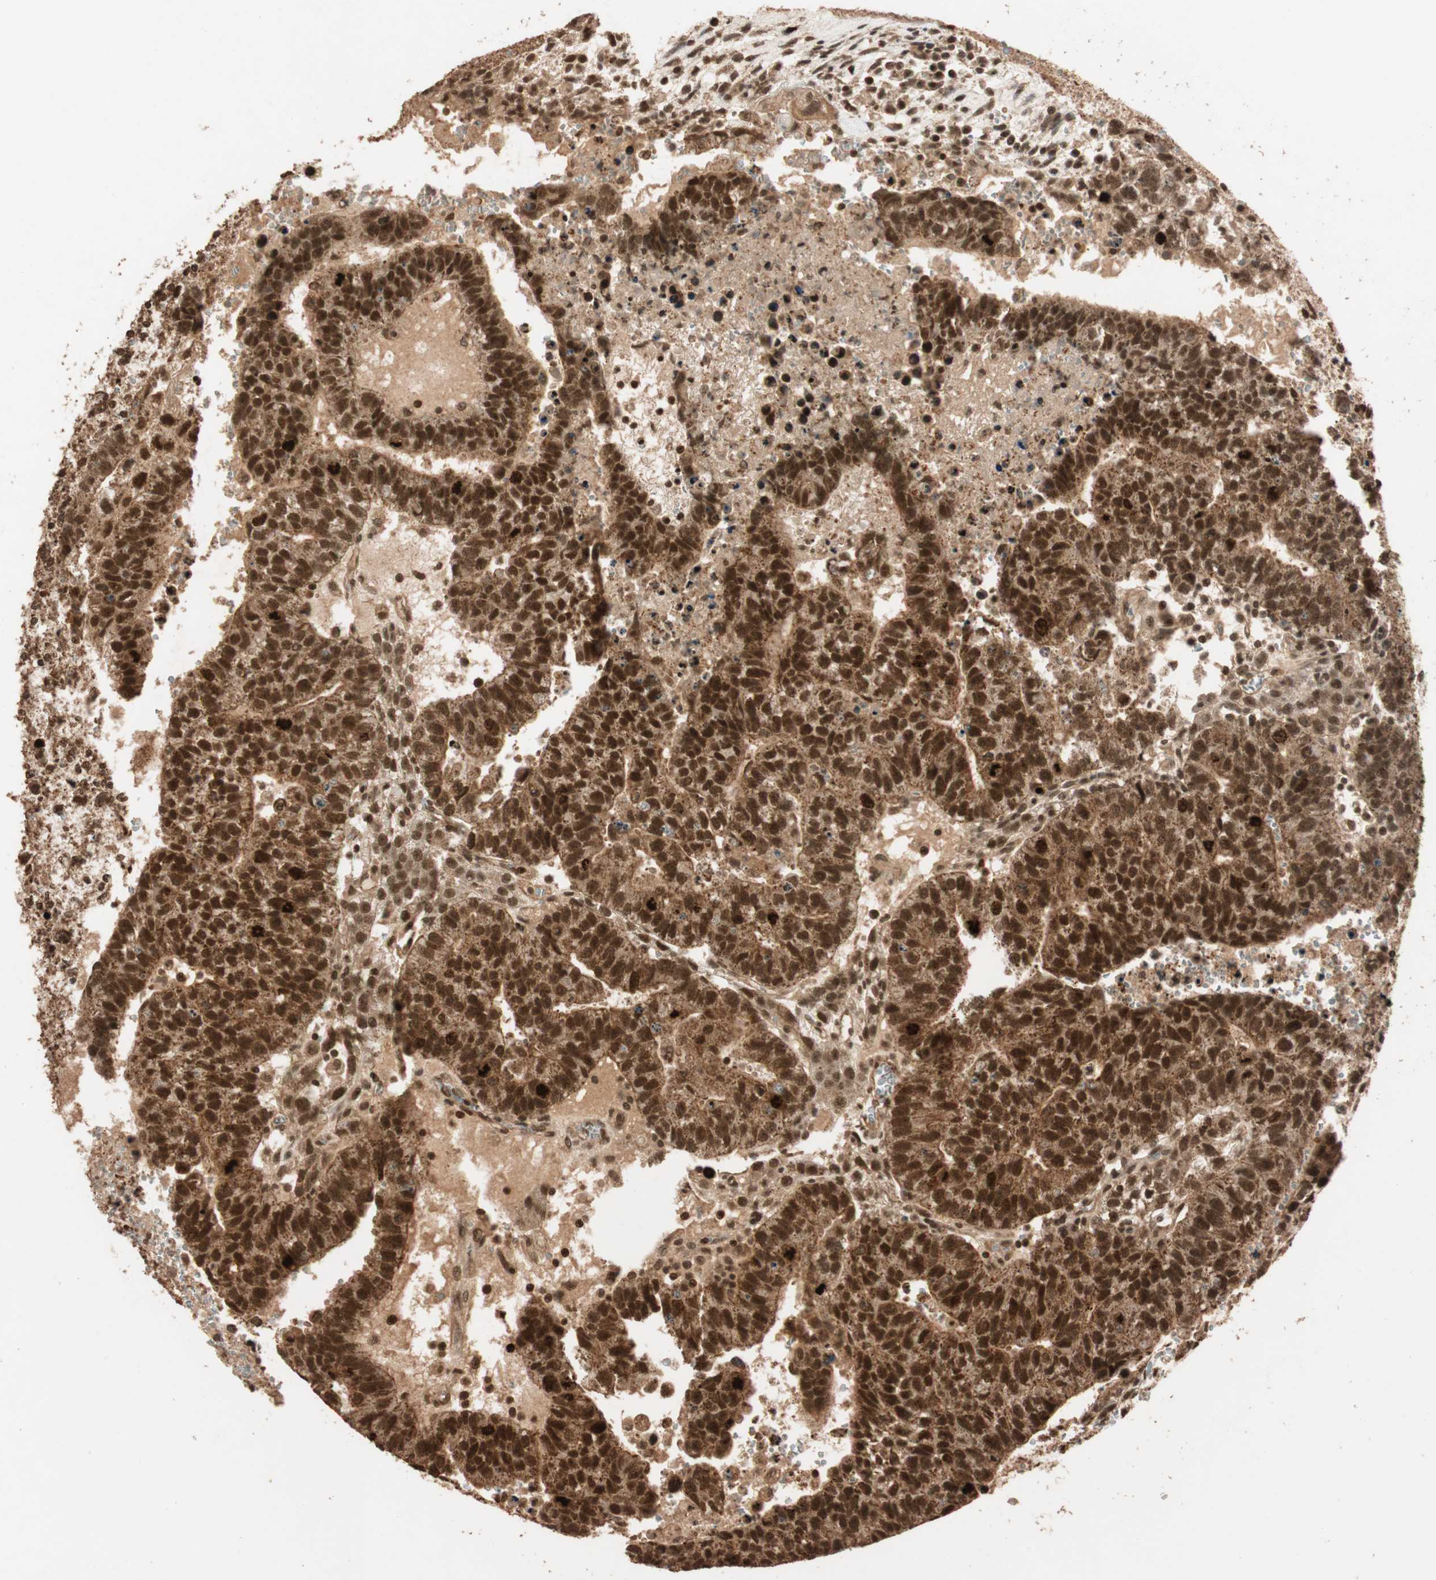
{"staining": {"intensity": "strong", "quantity": ">75%", "location": "nuclear"}, "tissue": "testis cancer", "cell_type": "Tumor cells", "image_type": "cancer", "snomed": [{"axis": "morphology", "description": "Seminoma, NOS"}, {"axis": "morphology", "description": "Carcinoma, Embryonal, NOS"}, {"axis": "topography", "description": "Testis"}], "caption": "Immunohistochemical staining of human testis cancer (seminoma) demonstrates high levels of strong nuclear positivity in approximately >75% of tumor cells.", "gene": "ALKBH5", "patient": {"sex": "male", "age": 52}}